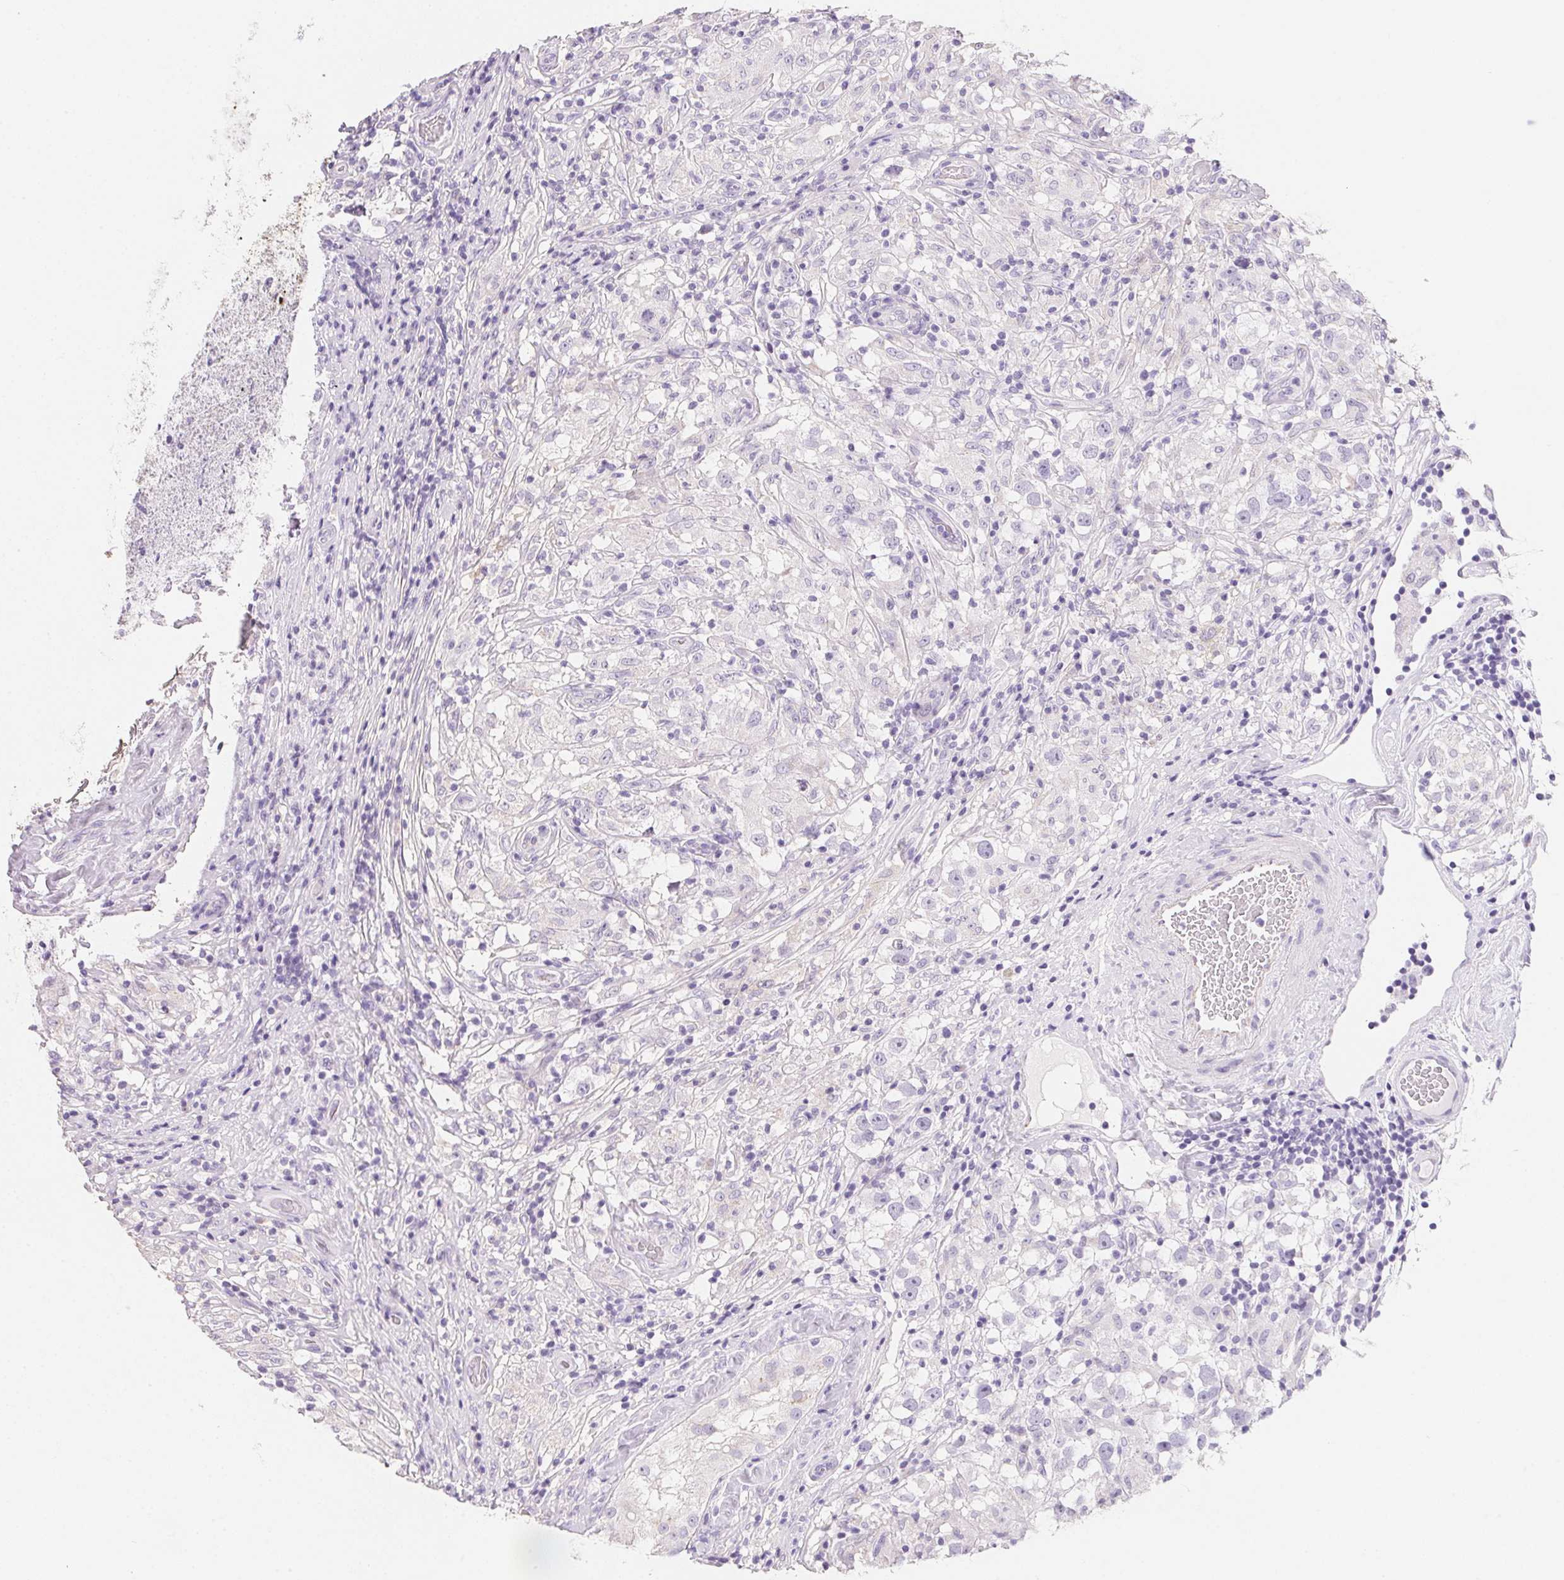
{"staining": {"intensity": "negative", "quantity": "none", "location": "none"}, "tissue": "testis cancer", "cell_type": "Tumor cells", "image_type": "cancer", "snomed": [{"axis": "morphology", "description": "Seminoma, NOS"}, {"axis": "topography", "description": "Testis"}], "caption": "Human testis cancer stained for a protein using IHC exhibits no positivity in tumor cells.", "gene": "AQP5", "patient": {"sex": "male", "age": 46}}